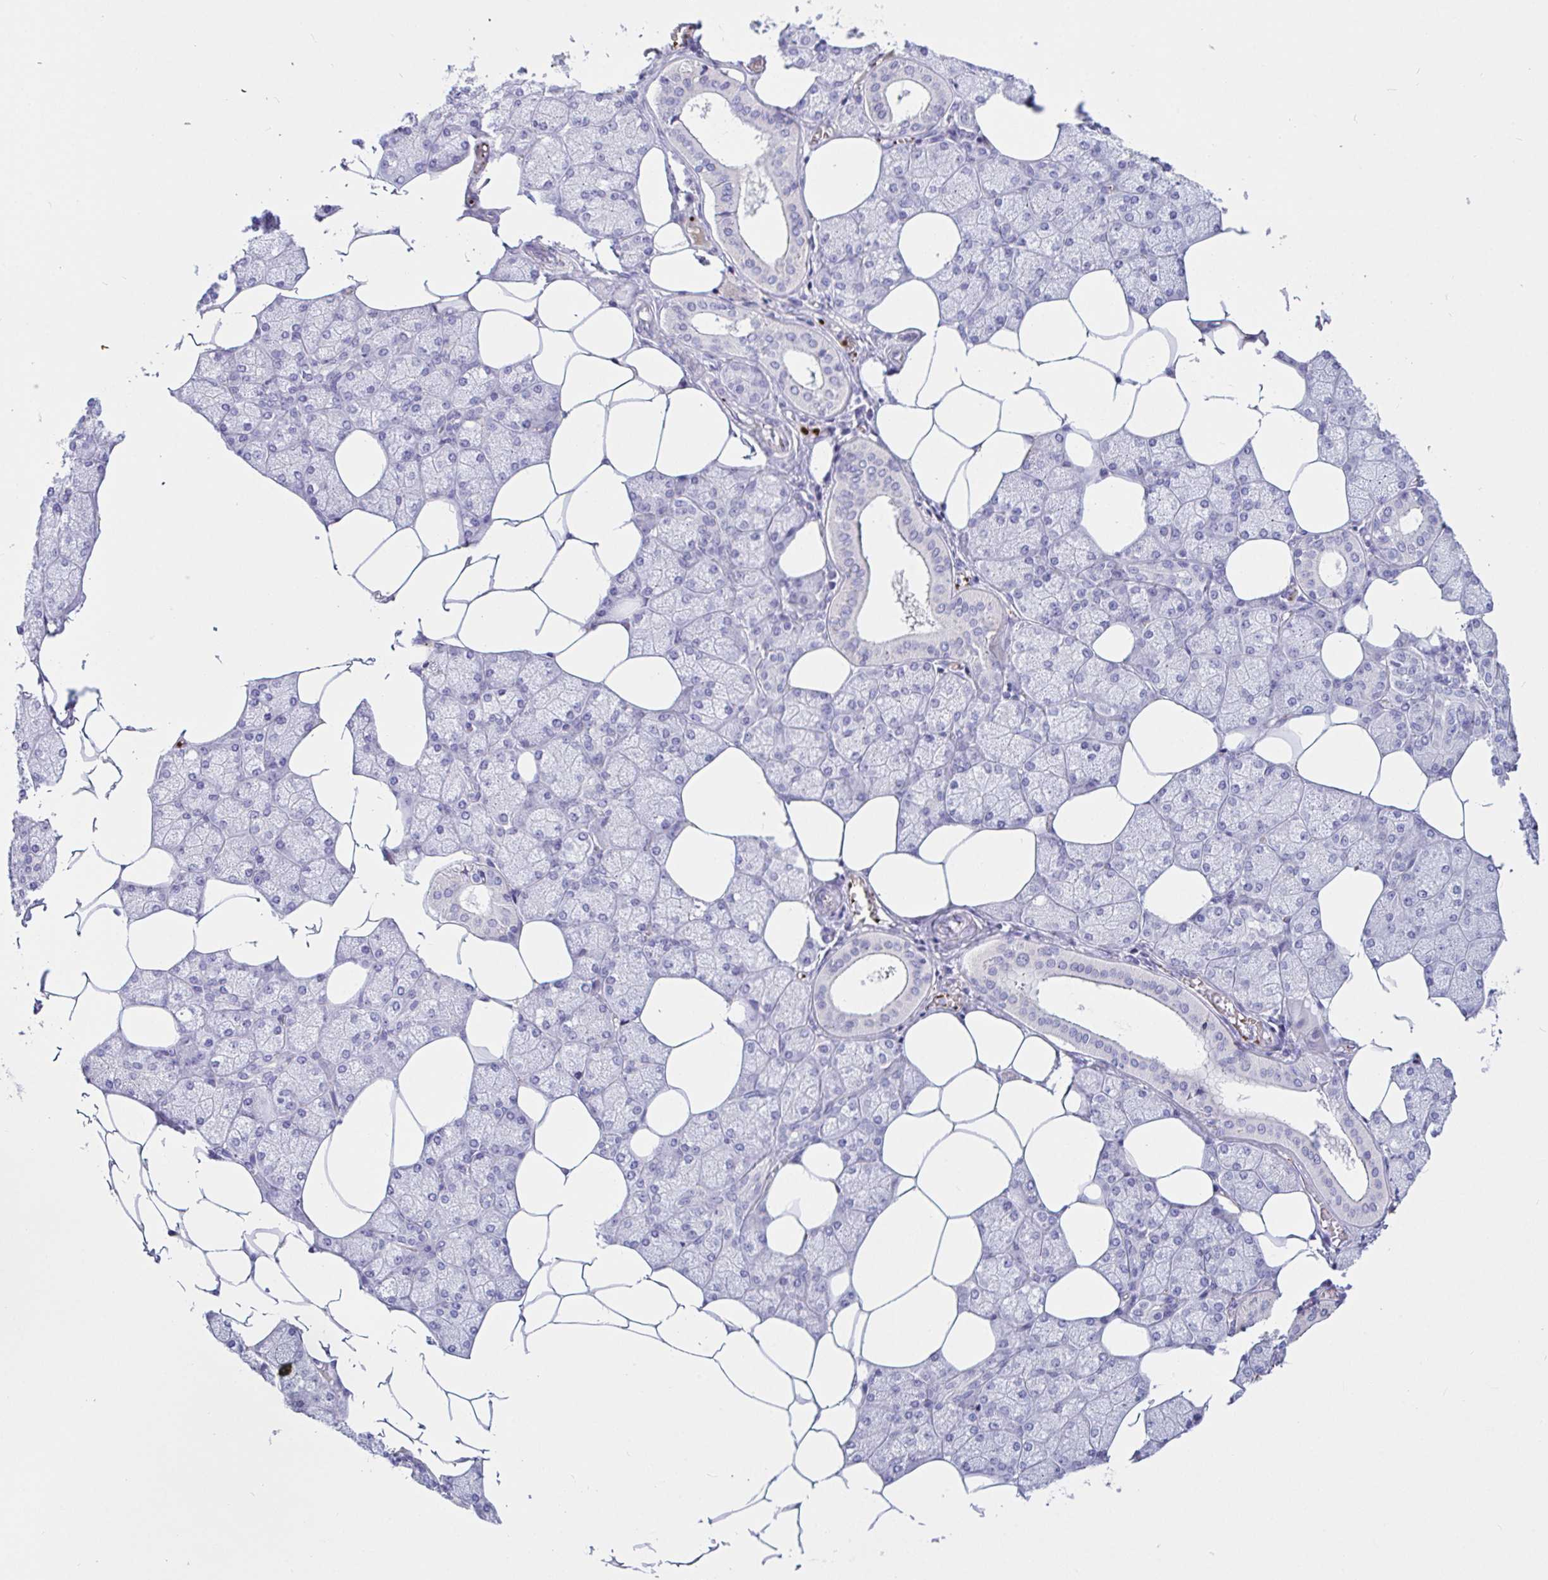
{"staining": {"intensity": "negative", "quantity": "none", "location": "none"}, "tissue": "salivary gland", "cell_type": "Glandular cells", "image_type": "normal", "snomed": [{"axis": "morphology", "description": "Normal tissue, NOS"}, {"axis": "topography", "description": "Salivary gland"}], "caption": "Glandular cells are negative for protein expression in normal human salivary gland.", "gene": "SAA2", "patient": {"sex": "female", "age": 43}}